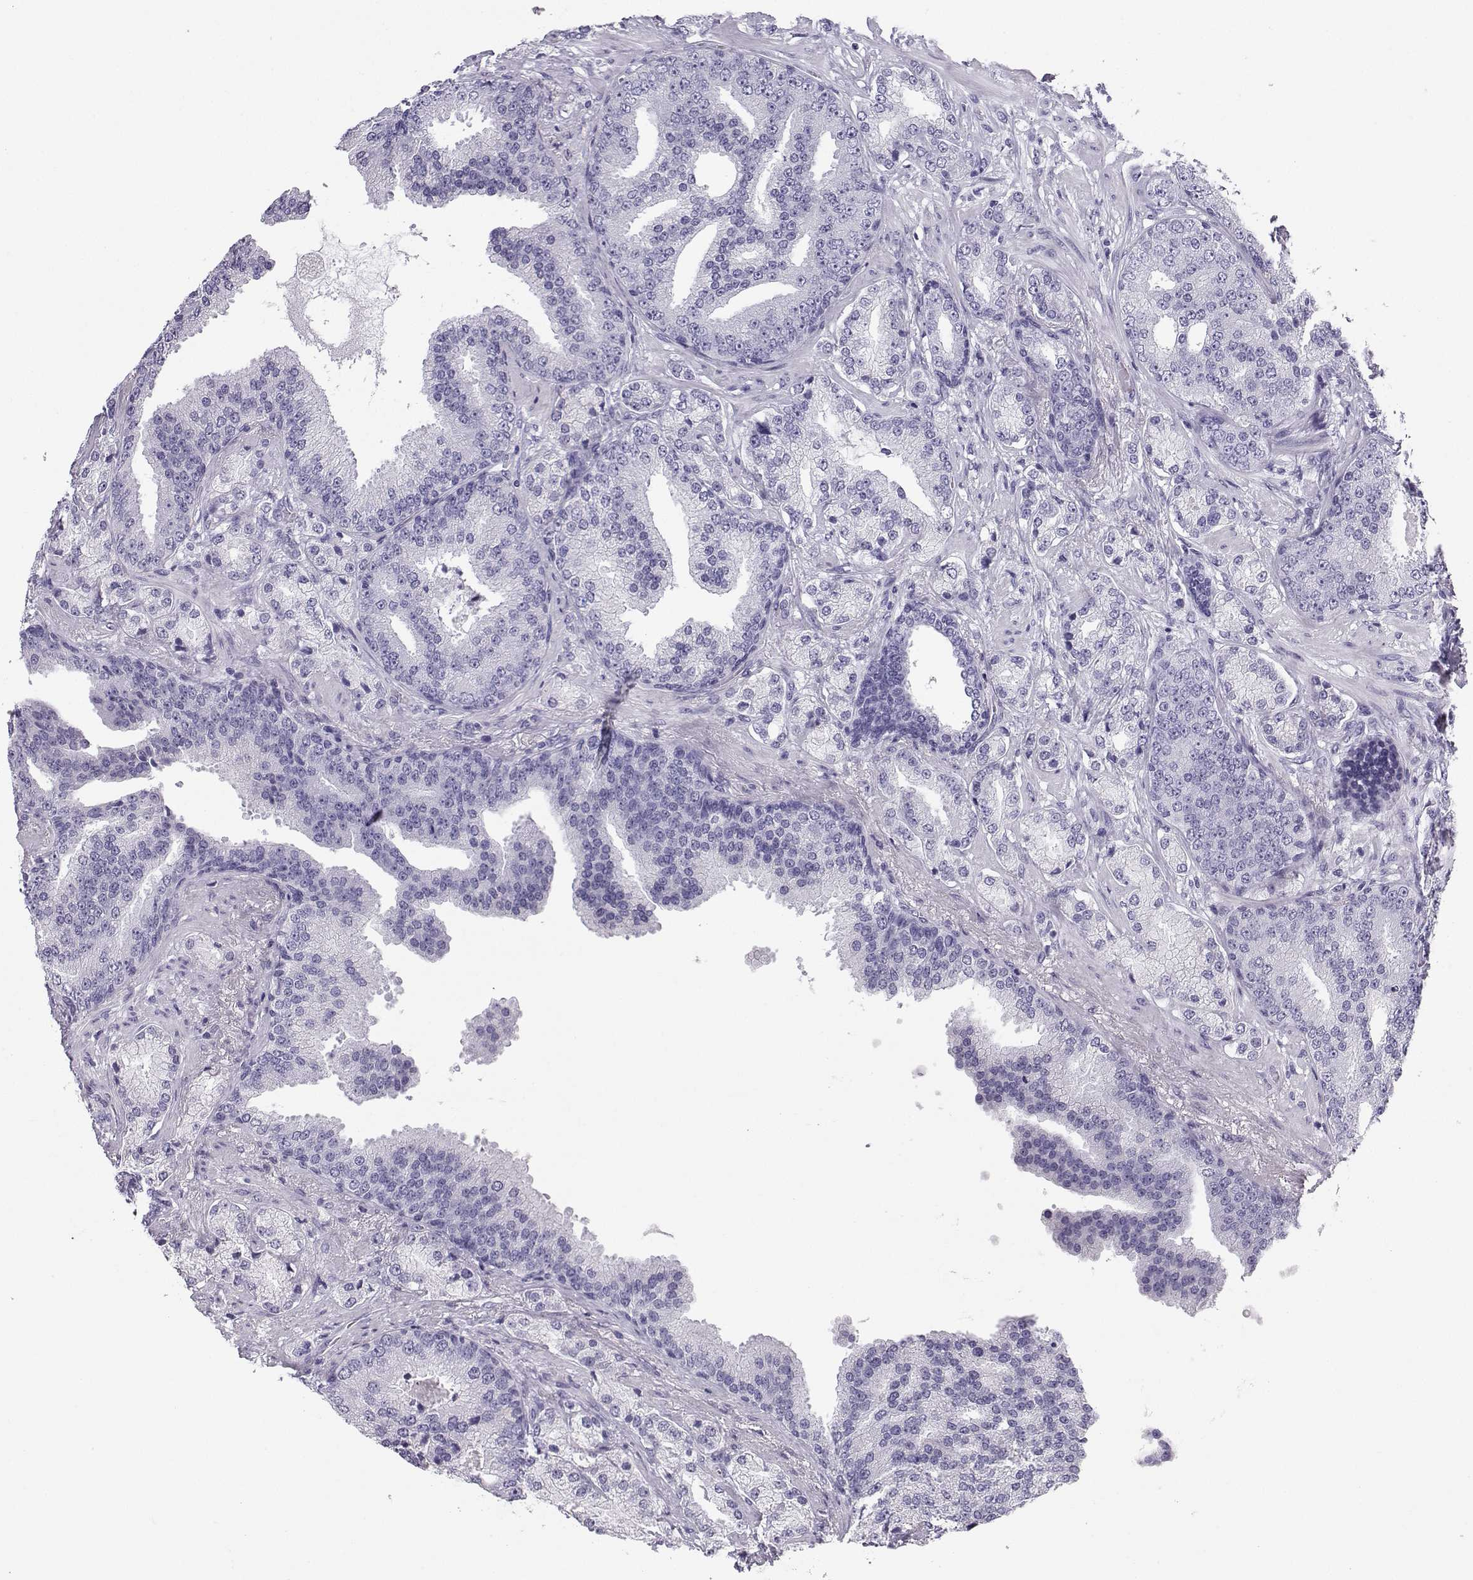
{"staining": {"intensity": "negative", "quantity": "none", "location": "none"}, "tissue": "prostate cancer", "cell_type": "Tumor cells", "image_type": "cancer", "snomed": [{"axis": "morphology", "description": "Adenocarcinoma, Low grade"}, {"axis": "topography", "description": "Prostate"}], "caption": "Immunohistochemical staining of human prostate cancer displays no significant expression in tumor cells.", "gene": "NEFL", "patient": {"sex": "male", "age": 68}}